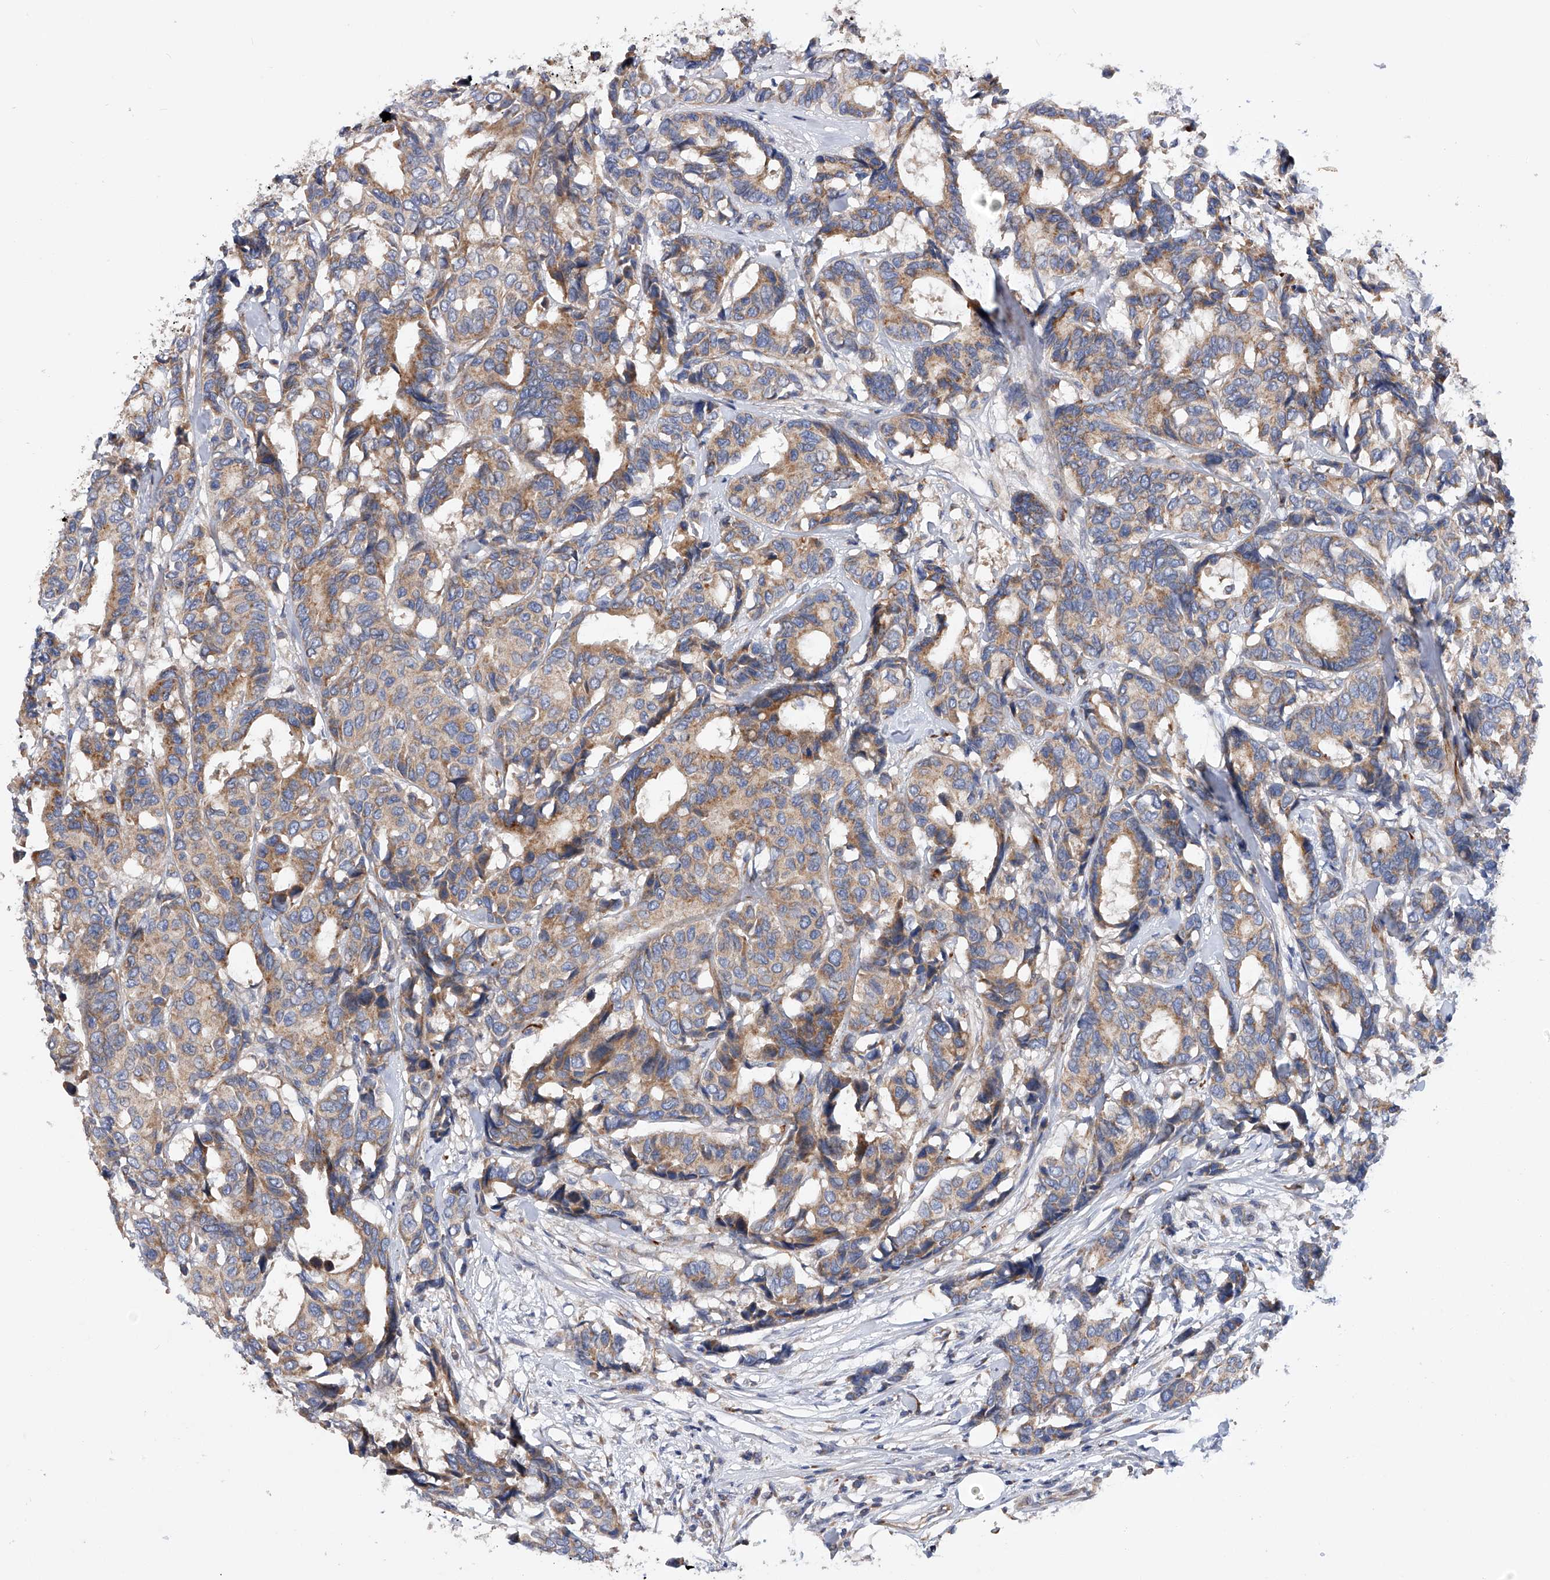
{"staining": {"intensity": "moderate", "quantity": ">75%", "location": "cytoplasmic/membranous"}, "tissue": "breast cancer", "cell_type": "Tumor cells", "image_type": "cancer", "snomed": [{"axis": "morphology", "description": "Duct carcinoma"}, {"axis": "topography", "description": "Breast"}], "caption": "Immunohistochemistry (IHC) image of neoplastic tissue: human breast cancer stained using immunohistochemistry displays medium levels of moderate protein expression localized specifically in the cytoplasmic/membranous of tumor cells, appearing as a cytoplasmic/membranous brown color.", "gene": "MLYCD", "patient": {"sex": "female", "age": 87}}